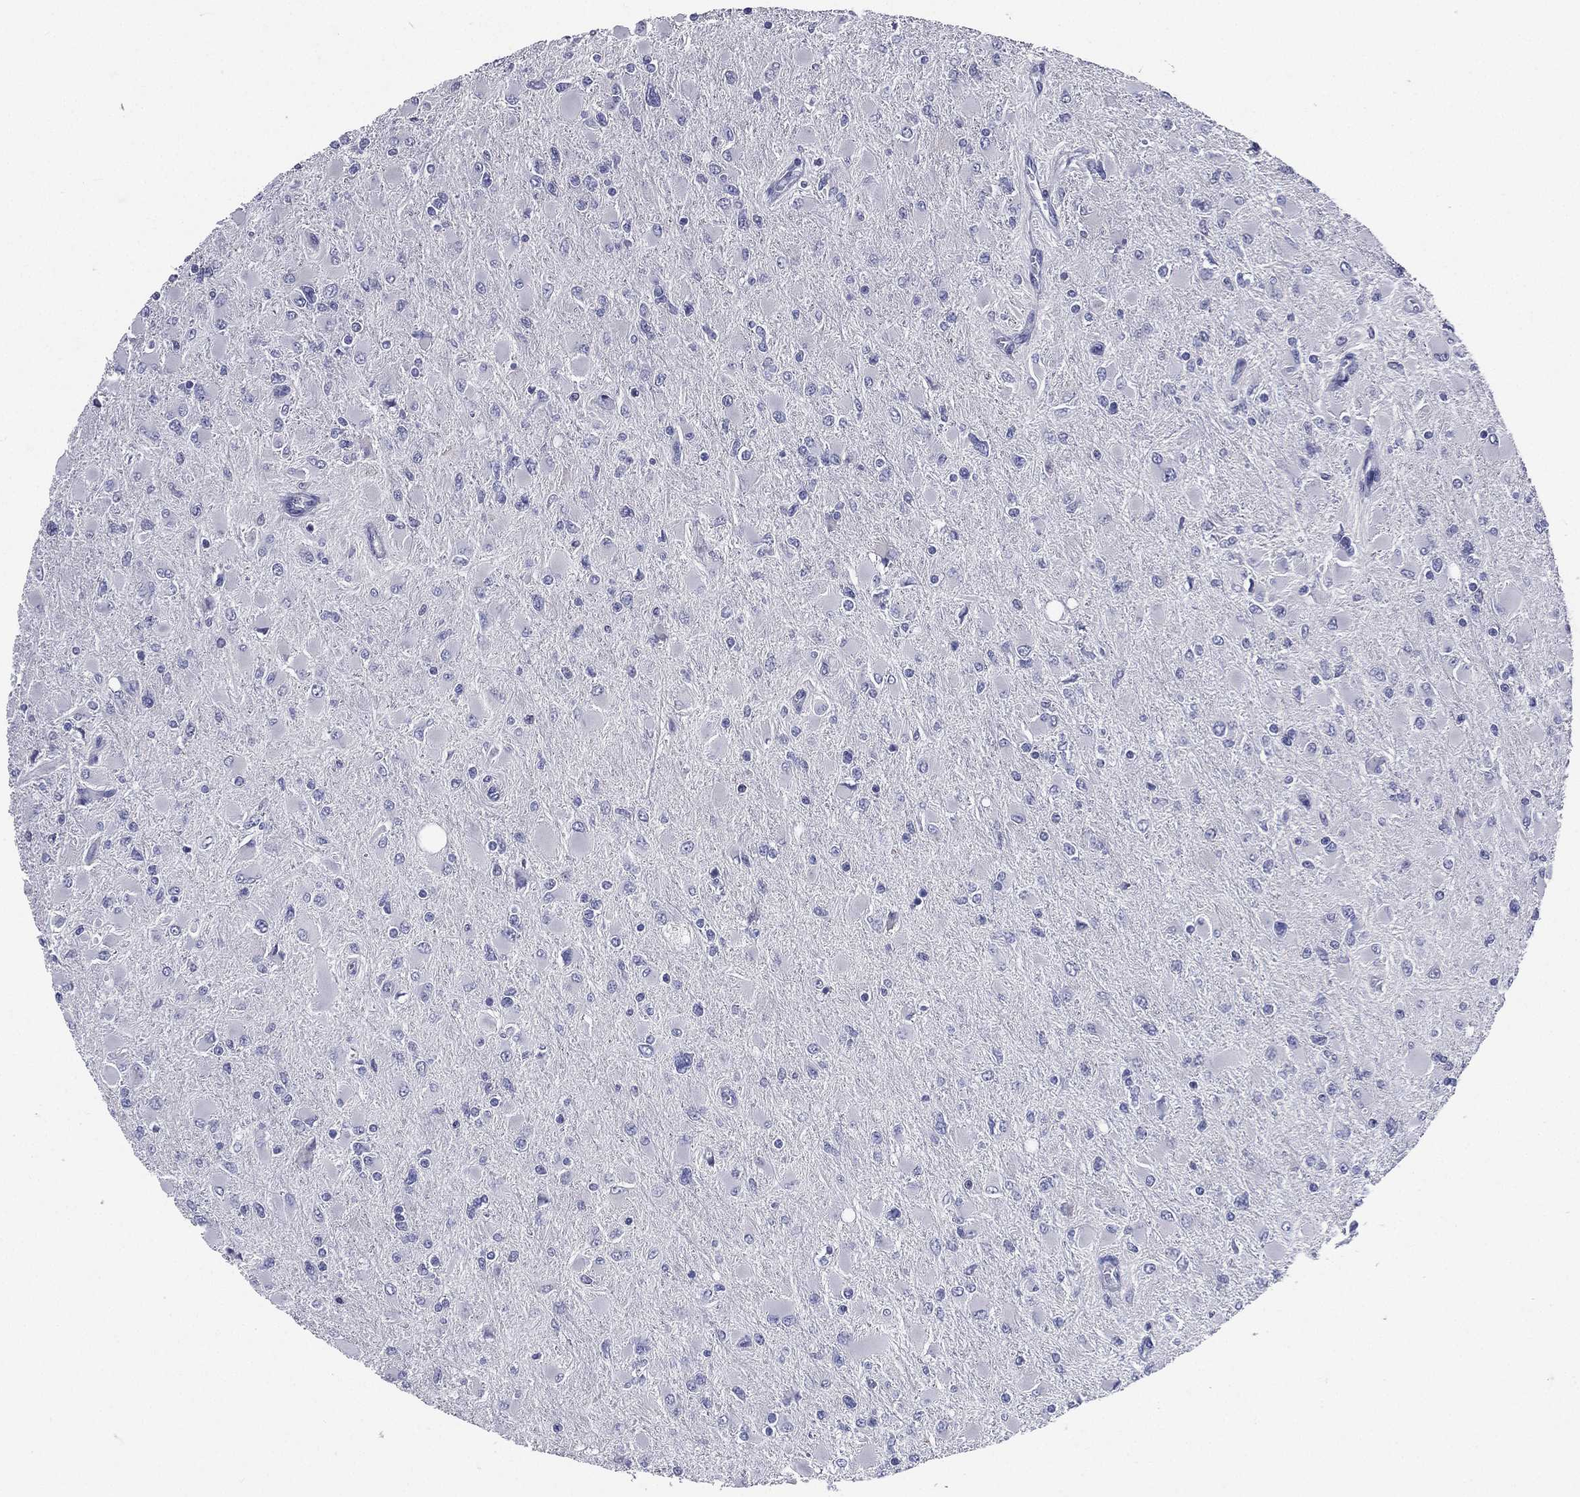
{"staining": {"intensity": "negative", "quantity": "none", "location": "none"}, "tissue": "glioma", "cell_type": "Tumor cells", "image_type": "cancer", "snomed": [{"axis": "morphology", "description": "Glioma, malignant, High grade"}, {"axis": "topography", "description": "Cerebral cortex"}], "caption": "Human glioma stained for a protein using IHC demonstrates no expression in tumor cells.", "gene": "TGM1", "patient": {"sex": "female", "age": 36}}